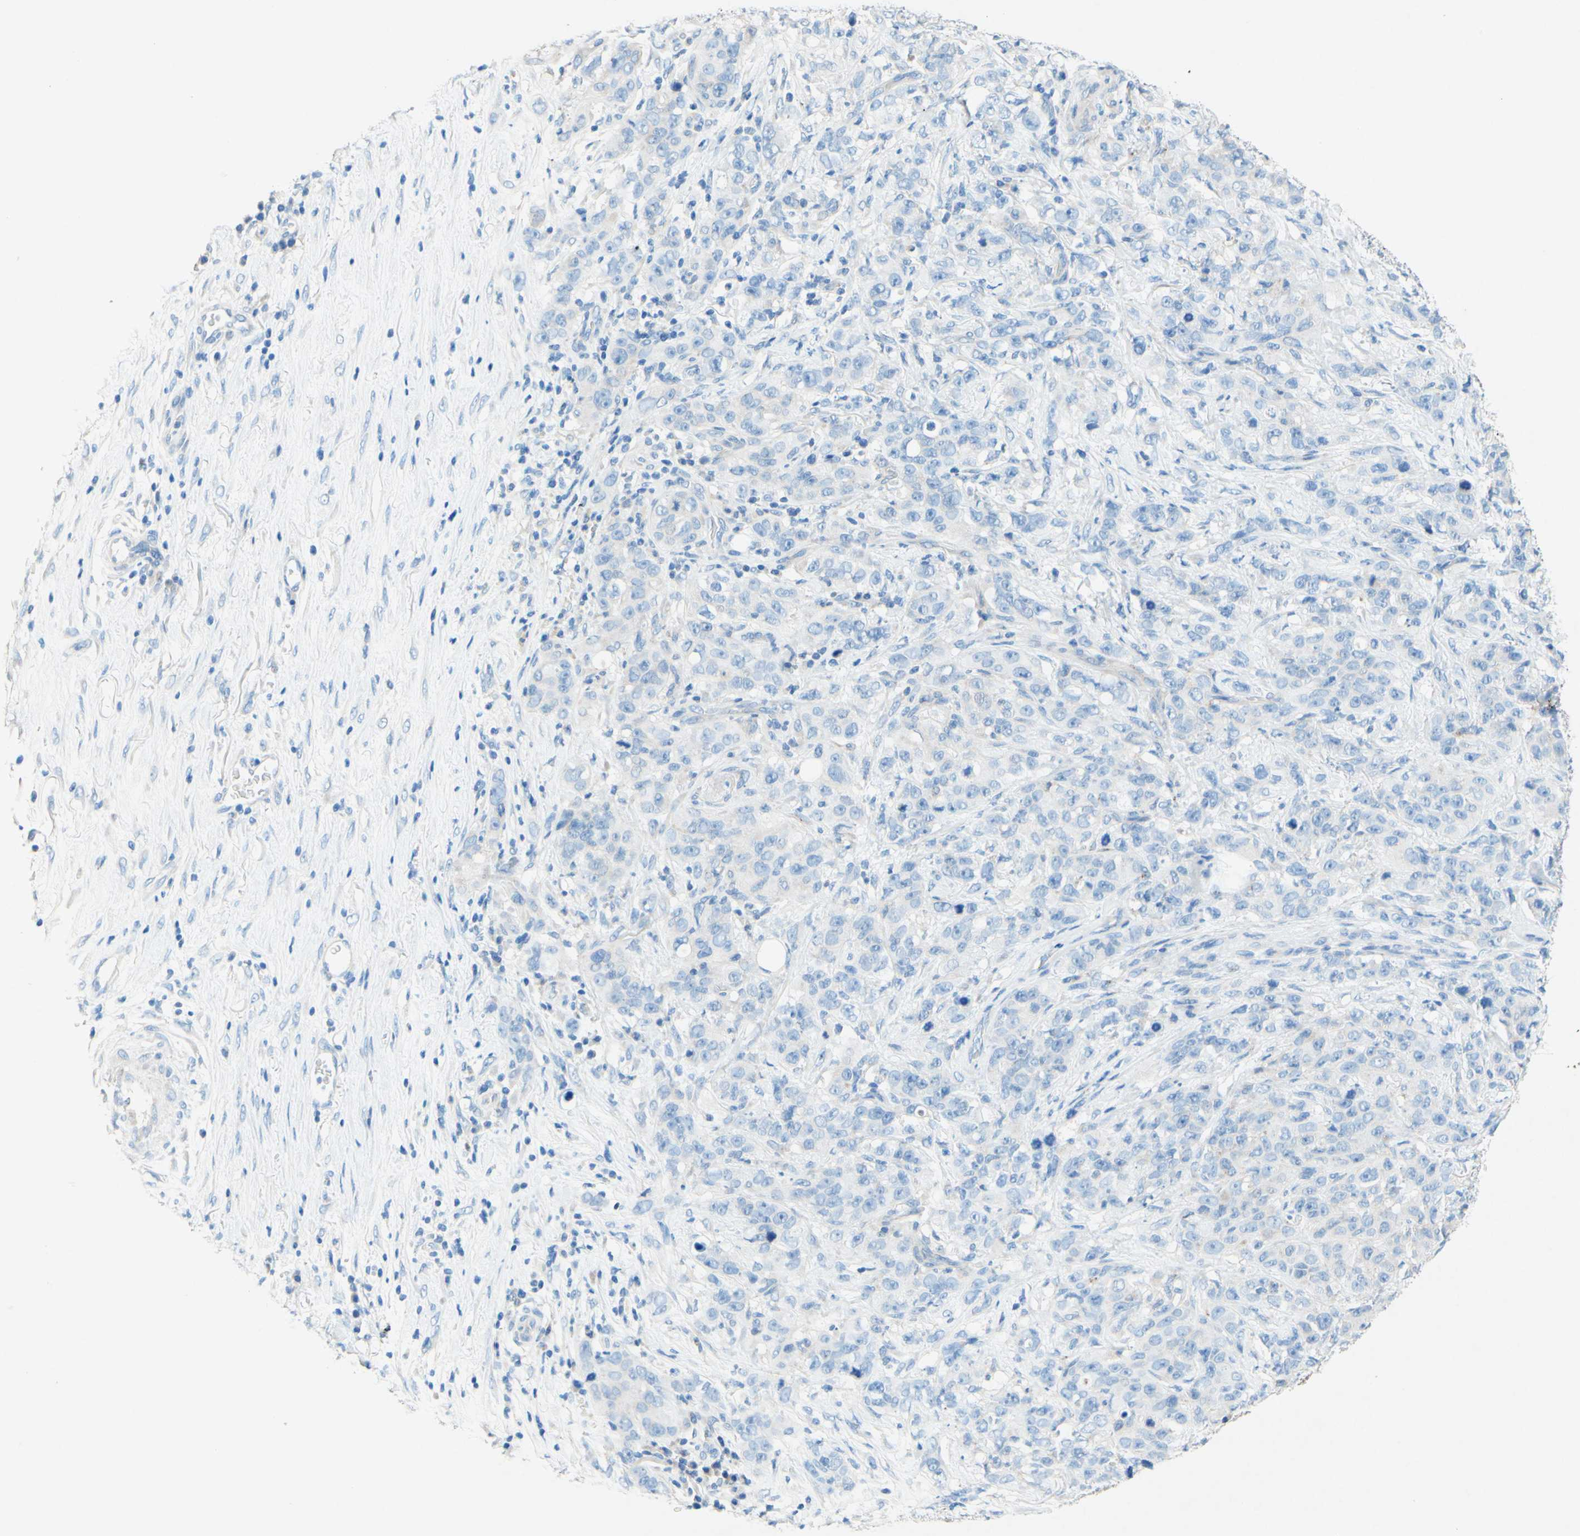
{"staining": {"intensity": "negative", "quantity": "none", "location": "none"}, "tissue": "stomach cancer", "cell_type": "Tumor cells", "image_type": "cancer", "snomed": [{"axis": "morphology", "description": "Adenocarcinoma, NOS"}, {"axis": "topography", "description": "Stomach"}], "caption": "The micrograph shows no staining of tumor cells in adenocarcinoma (stomach).", "gene": "SLC46A1", "patient": {"sex": "male", "age": 48}}